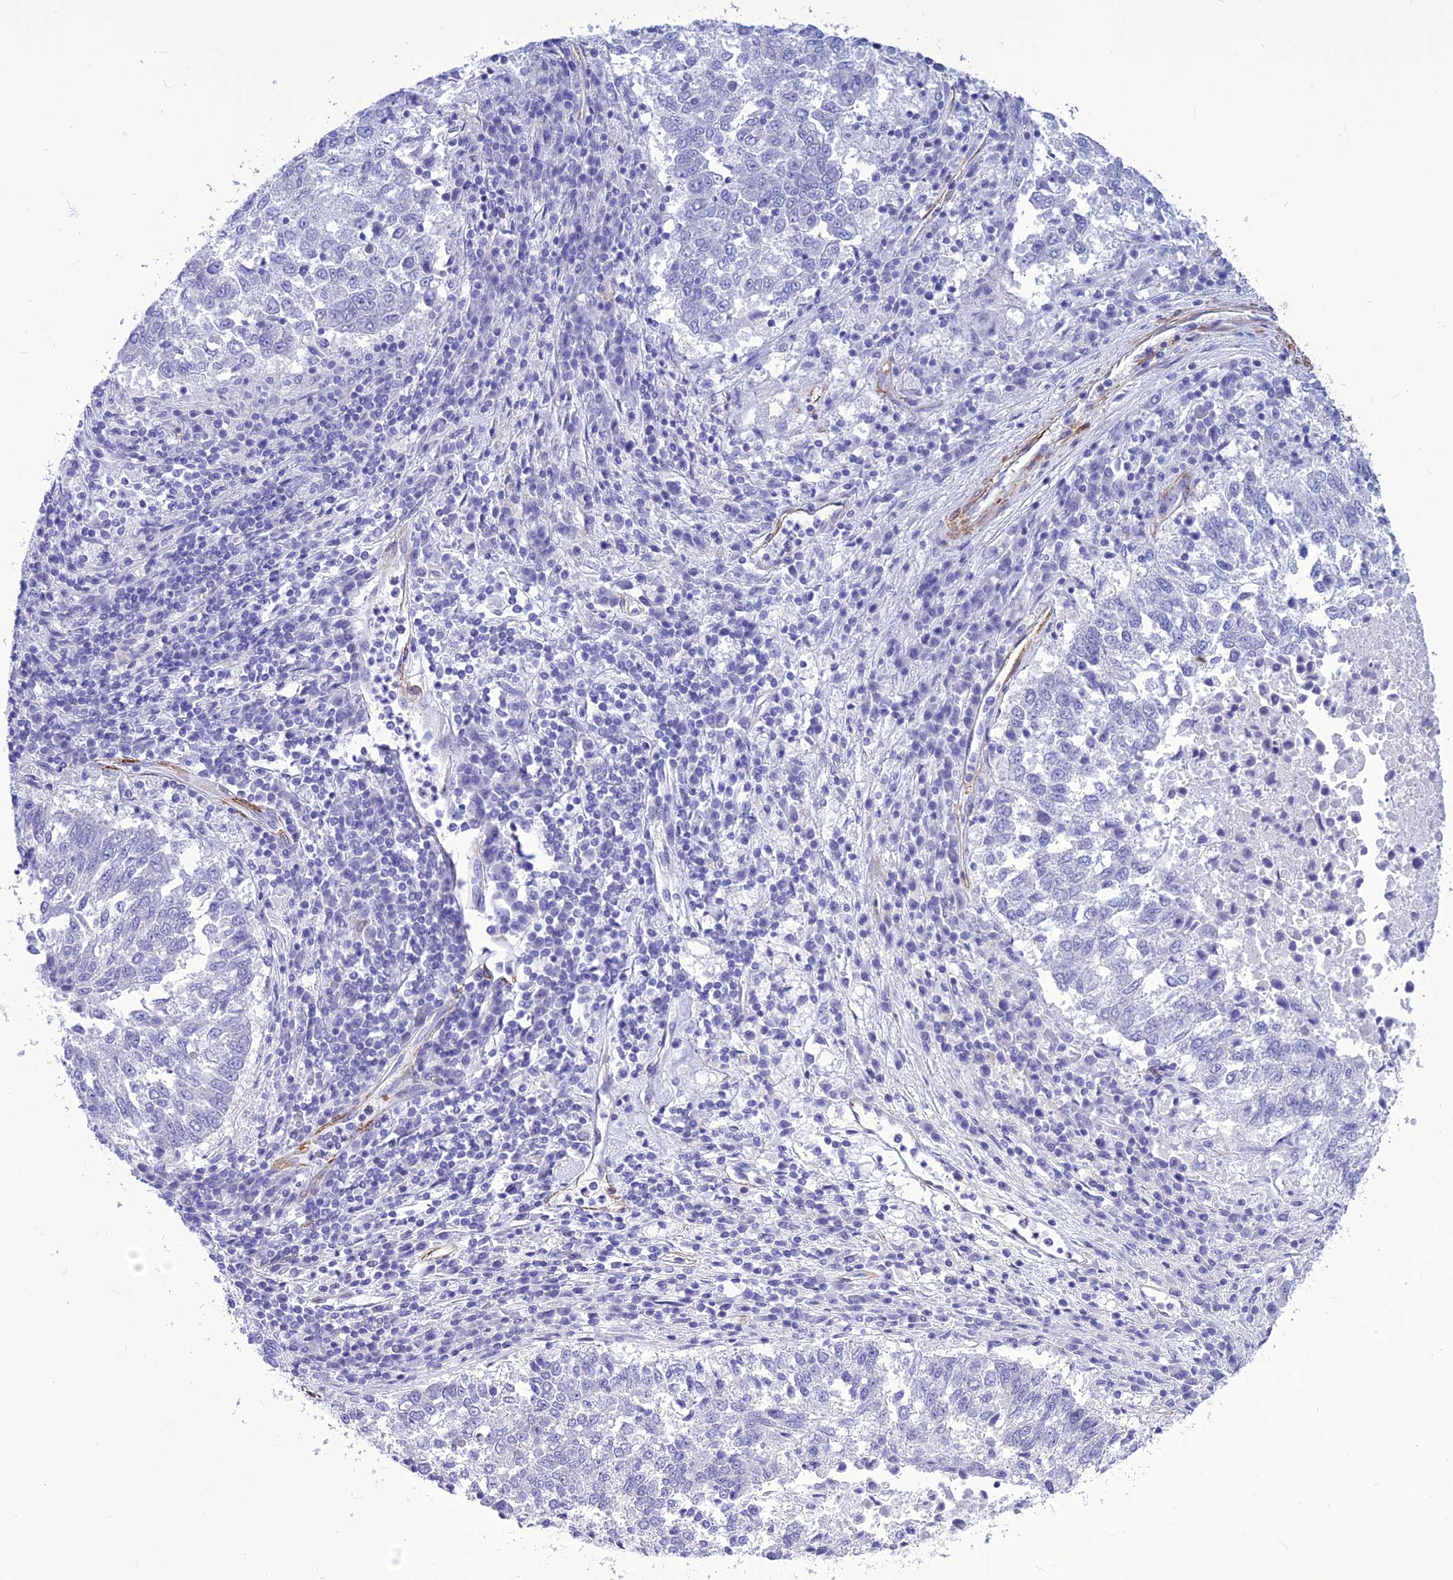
{"staining": {"intensity": "negative", "quantity": "none", "location": "none"}, "tissue": "lung cancer", "cell_type": "Tumor cells", "image_type": "cancer", "snomed": [{"axis": "morphology", "description": "Squamous cell carcinoma, NOS"}, {"axis": "topography", "description": "Lung"}], "caption": "Tumor cells show no significant staining in squamous cell carcinoma (lung). (Brightfield microscopy of DAB immunohistochemistry at high magnification).", "gene": "NKD1", "patient": {"sex": "male", "age": 73}}